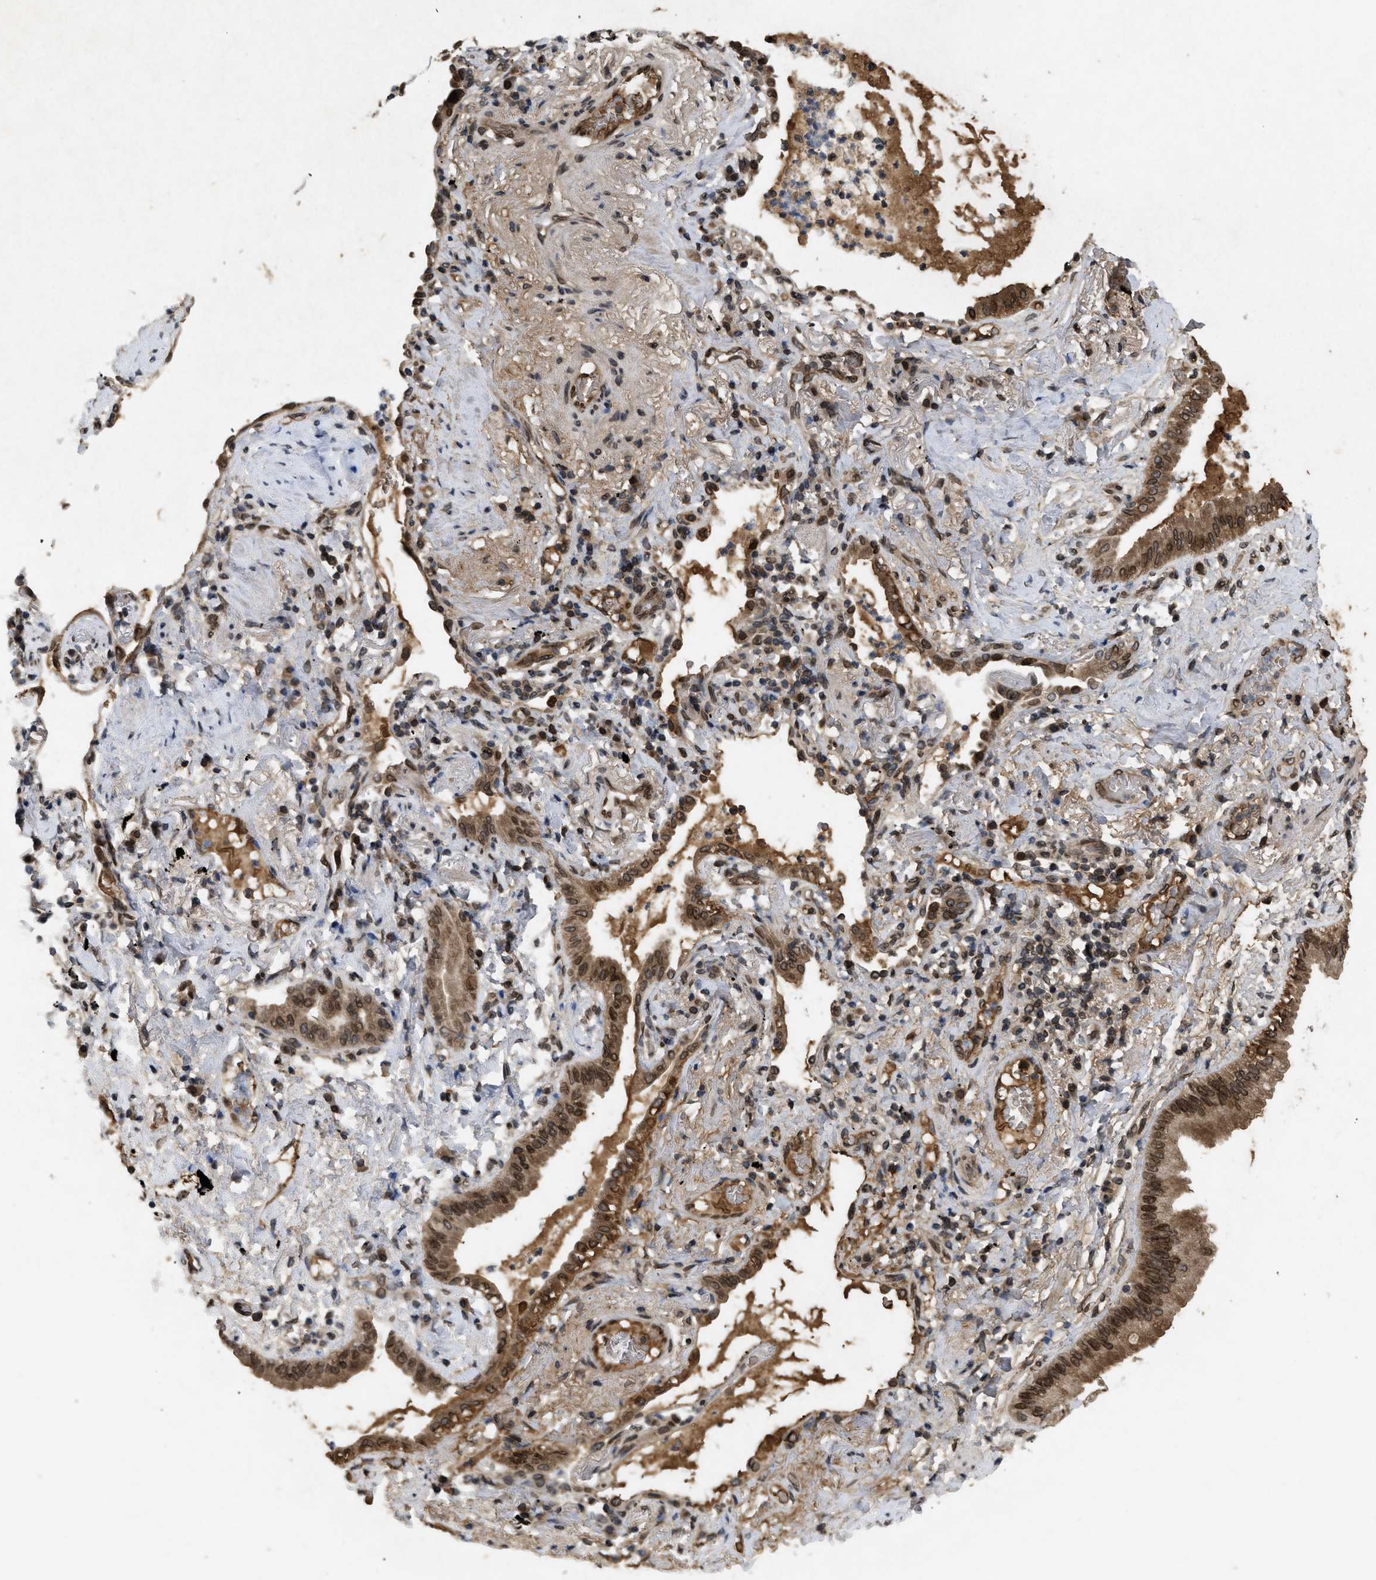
{"staining": {"intensity": "moderate", "quantity": ">75%", "location": "cytoplasmic/membranous,nuclear"}, "tissue": "lung cancer", "cell_type": "Tumor cells", "image_type": "cancer", "snomed": [{"axis": "morphology", "description": "Normal tissue, NOS"}, {"axis": "morphology", "description": "Adenocarcinoma, NOS"}, {"axis": "topography", "description": "Bronchus"}, {"axis": "topography", "description": "Lung"}], "caption": "High-power microscopy captured an immunohistochemistry photomicrograph of lung cancer (adenocarcinoma), revealing moderate cytoplasmic/membranous and nuclear expression in about >75% of tumor cells.", "gene": "CRY1", "patient": {"sex": "female", "age": 70}}